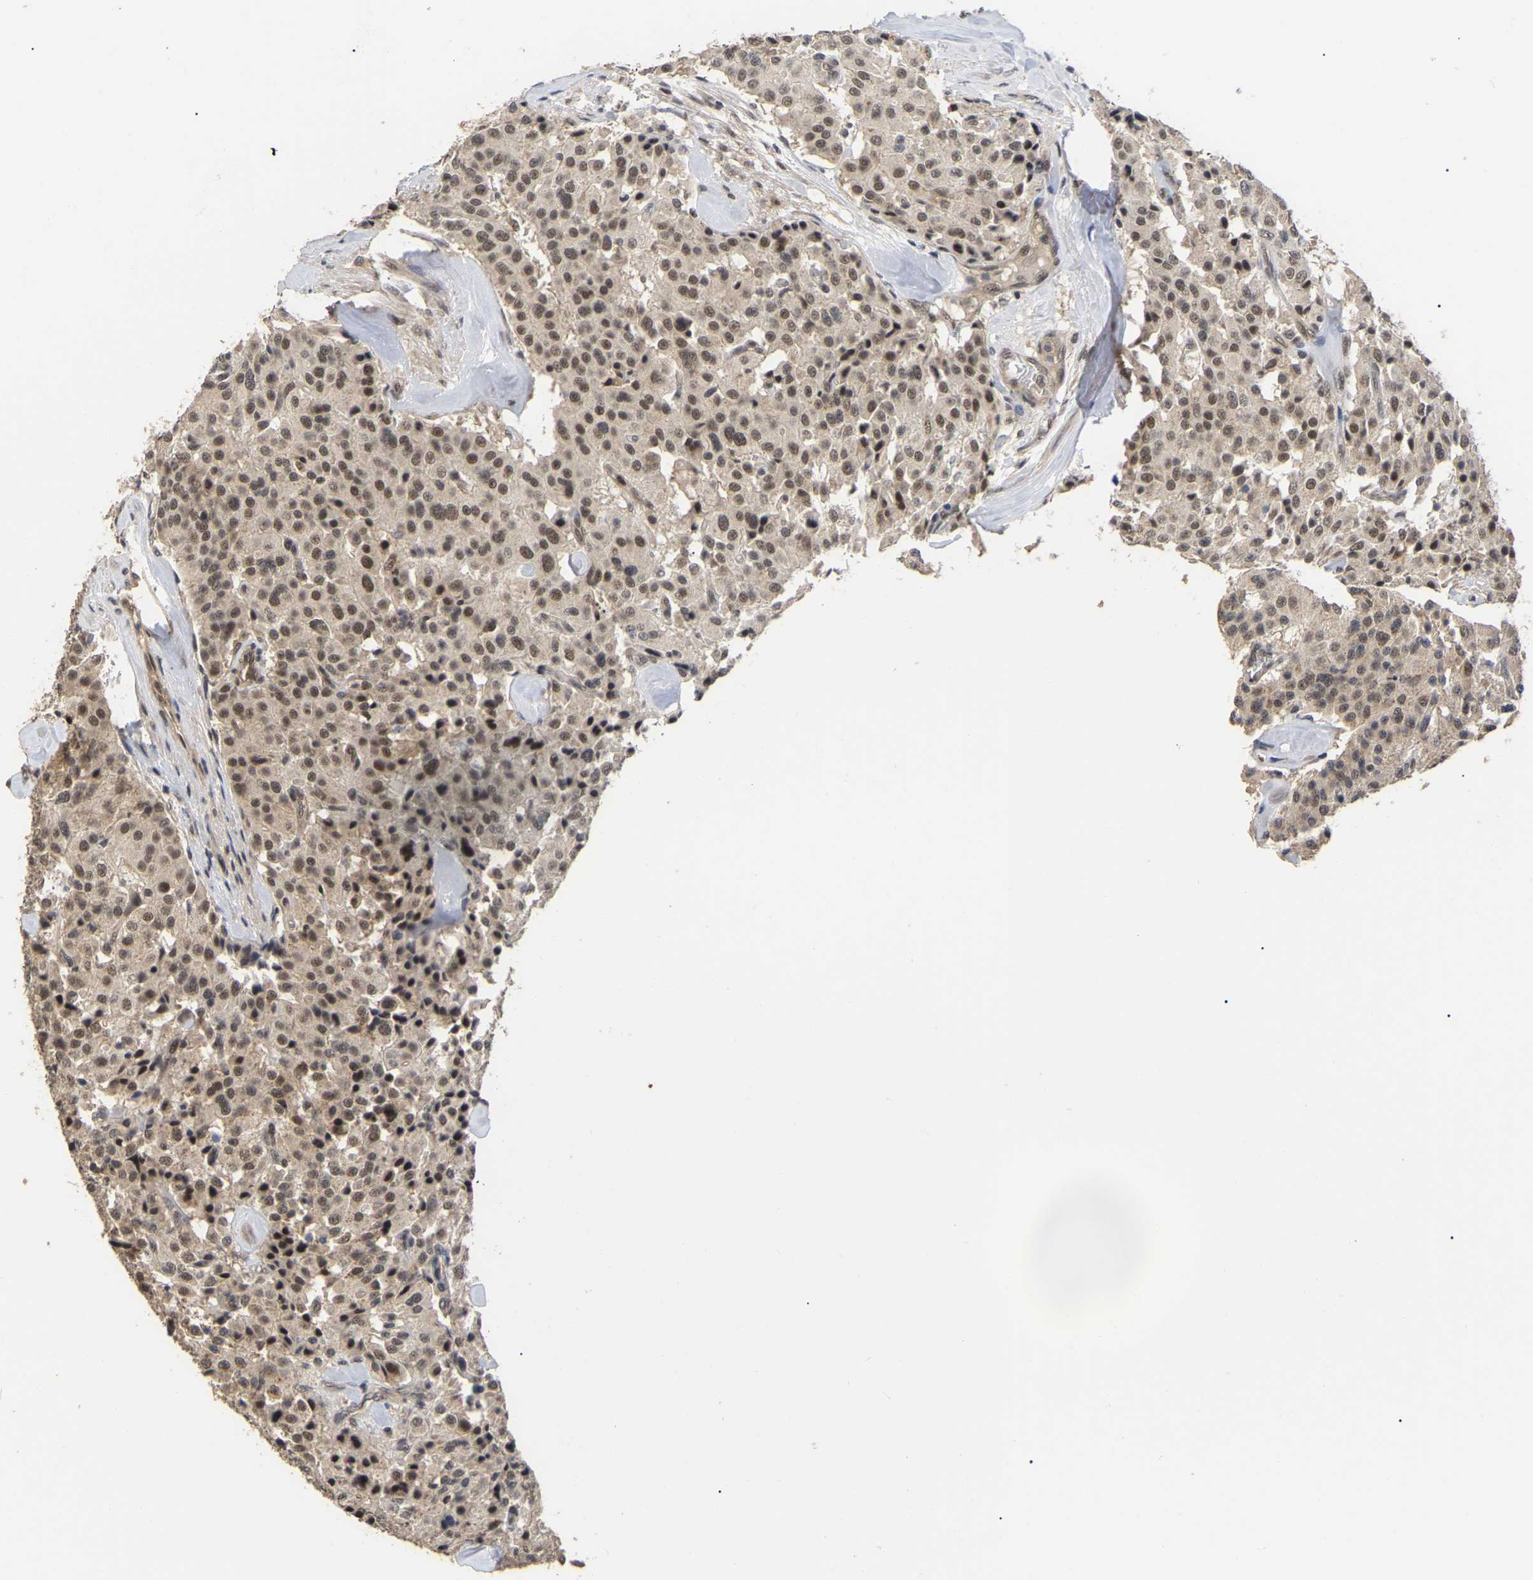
{"staining": {"intensity": "moderate", "quantity": ">75%", "location": "cytoplasmic/membranous,nuclear"}, "tissue": "carcinoid", "cell_type": "Tumor cells", "image_type": "cancer", "snomed": [{"axis": "morphology", "description": "Carcinoid, malignant, NOS"}, {"axis": "topography", "description": "Lung"}], "caption": "DAB immunohistochemical staining of carcinoid demonstrates moderate cytoplasmic/membranous and nuclear protein expression in approximately >75% of tumor cells. Using DAB (3,3'-diaminobenzidine) (brown) and hematoxylin (blue) stains, captured at high magnification using brightfield microscopy.", "gene": "JAZF1", "patient": {"sex": "male", "age": 30}}